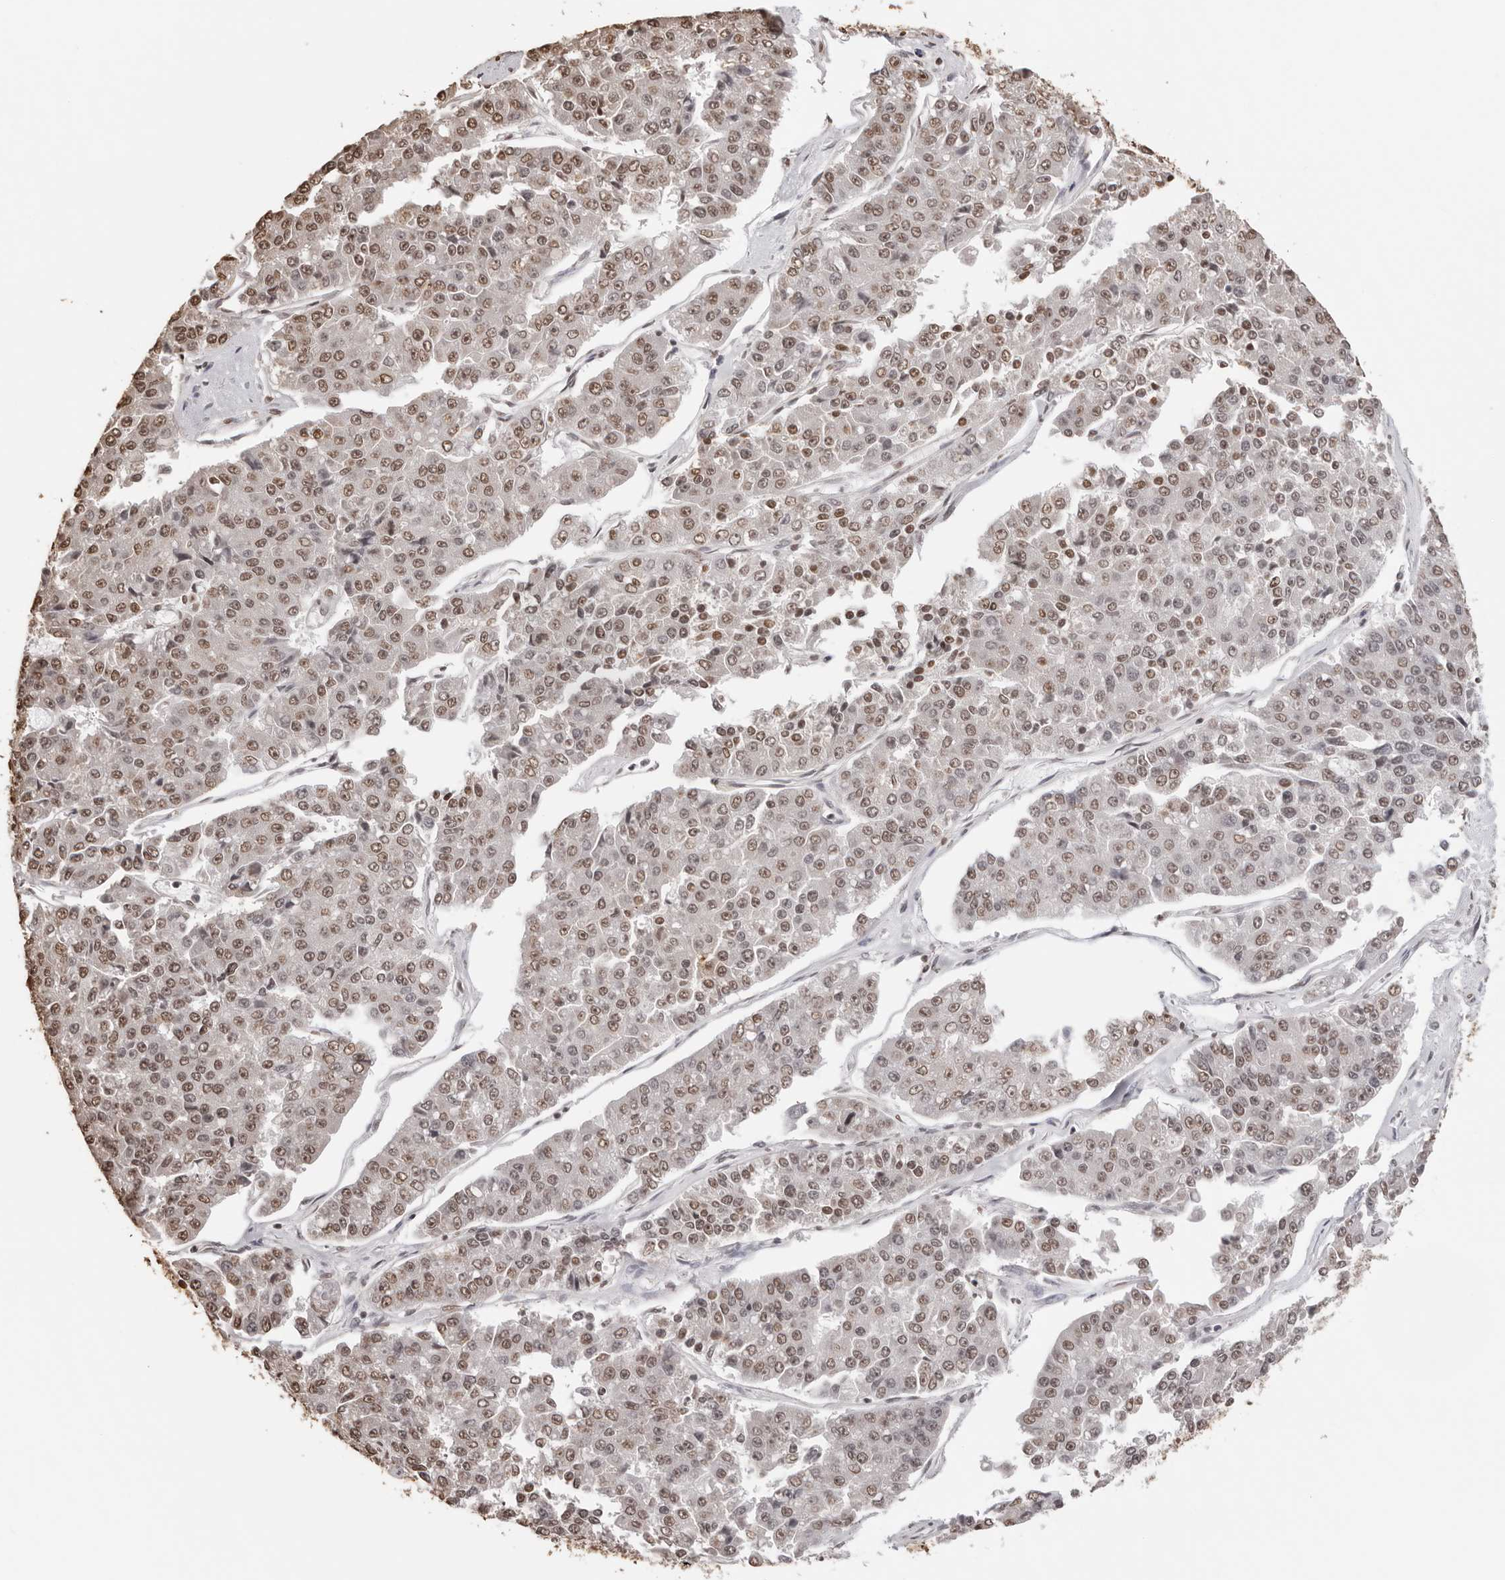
{"staining": {"intensity": "moderate", "quantity": ">75%", "location": "nuclear"}, "tissue": "pancreatic cancer", "cell_type": "Tumor cells", "image_type": "cancer", "snomed": [{"axis": "morphology", "description": "Adenocarcinoma, NOS"}, {"axis": "topography", "description": "Pancreas"}], "caption": "The immunohistochemical stain highlights moderate nuclear positivity in tumor cells of pancreatic cancer (adenocarcinoma) tissue. (DAB (3,3'-diaminobenzidine) = brown stain, brightfield microscopy at high magnification).", "gene": "OLIG3", "patient": {"sex": "male", "age": 50}}